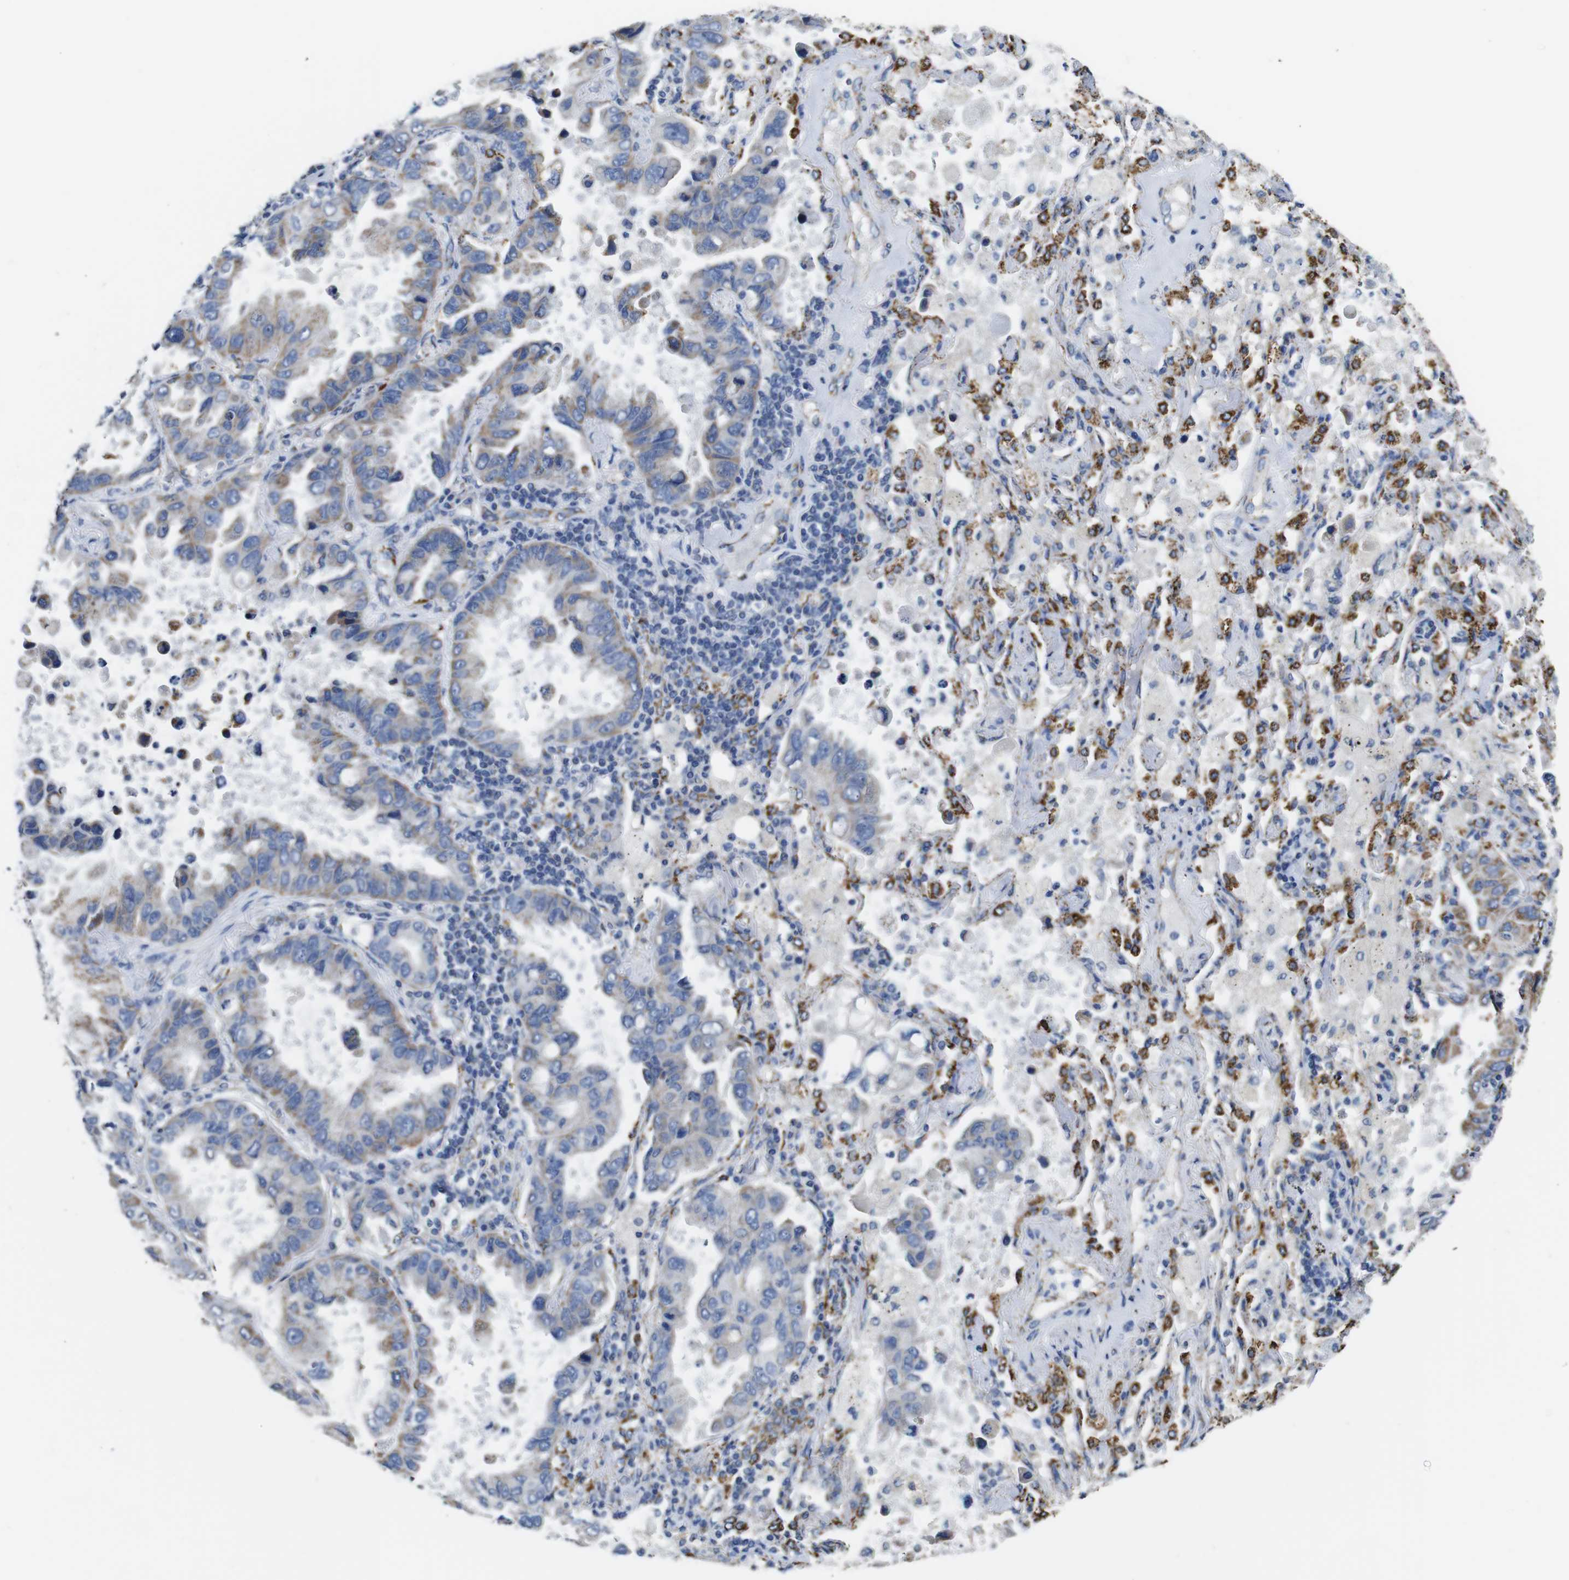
{"staining": {"intensity": "moderate", "quantity": "<25%", "location": "cytoplasmic/membranous"}, "tissue": "lung cancer", "cell_type": "Tumor cells", "image_type": "cancer", "snomed": [{"axis": "morphology", "description": "Adenocarcinoma, NOS"}, {"axis": "topography", "description": "Lung"}], "caption": "Human lung cancer stained with a protein marker reveals moderate staining in tumor cells.", "gene": "MAOA", "patient": {"sex": "male", "age": 64}}